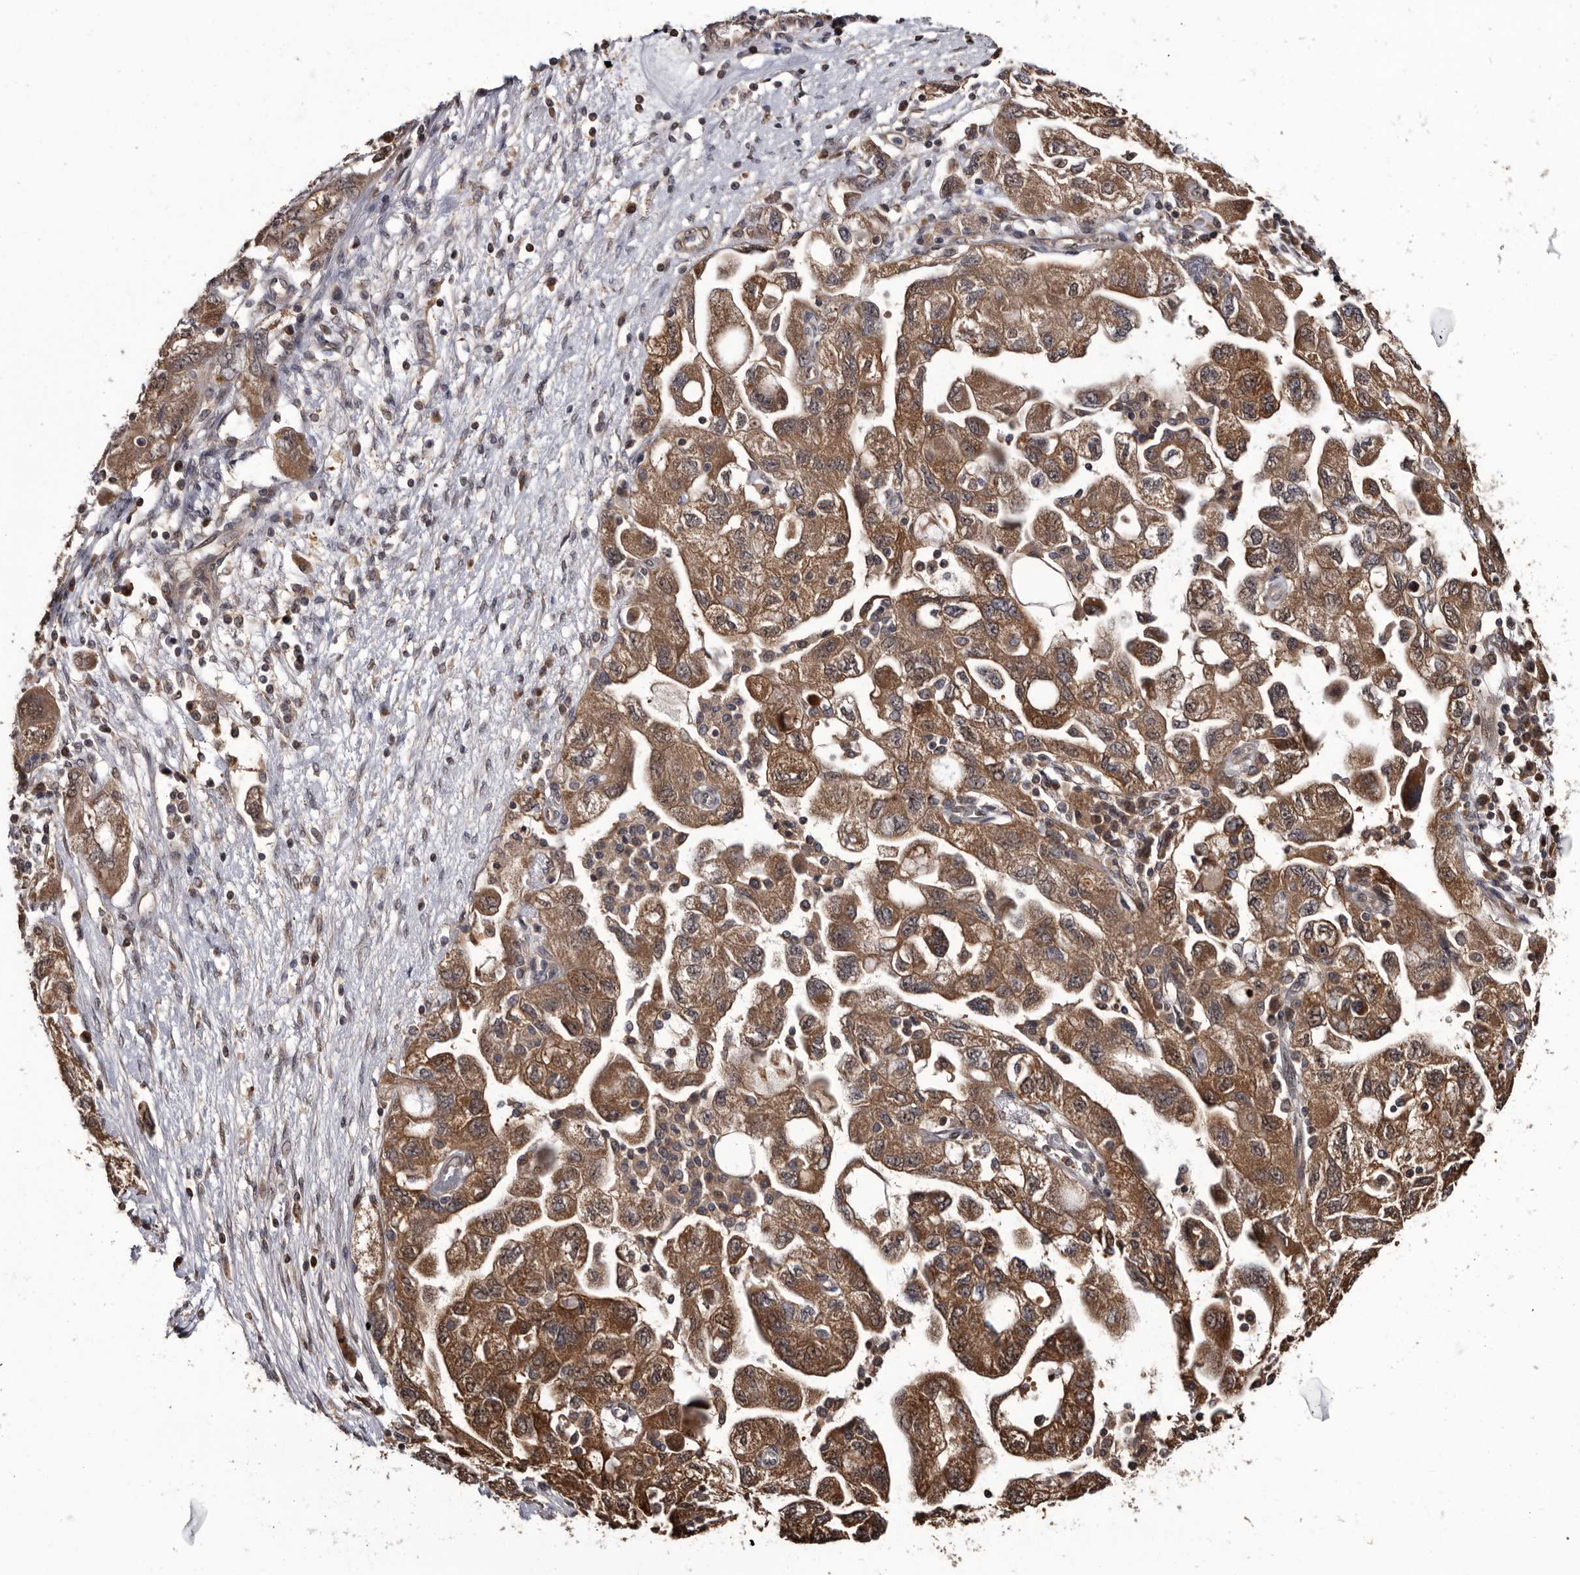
{"staining": {"intensity": "moderate", "quantity": ">75%", "location": "cytoplasmic/membranous"}, "tissue": "ovarian cancer", "cell_type": "Tumor cells", "image_type": "cancer", "snomed": [{"axis": "morphology", "description": "Carcinoma, NOS"}, {"axis": "morphology", "description": "Cystadenocarcinoma, serous, NOS"}, {"axis": "topography", "description": "Ovary"}], "caption": "Approximately >75% of tumor cells in human ovarian cancer (serous cystadenocarcinoma) demonstrate moderate cytoplasmic/membranous protein expression as visualized by brown immunohistochemical staining.", "gene": "TTI2", "patient": {"sex": "female", "age": 69}}